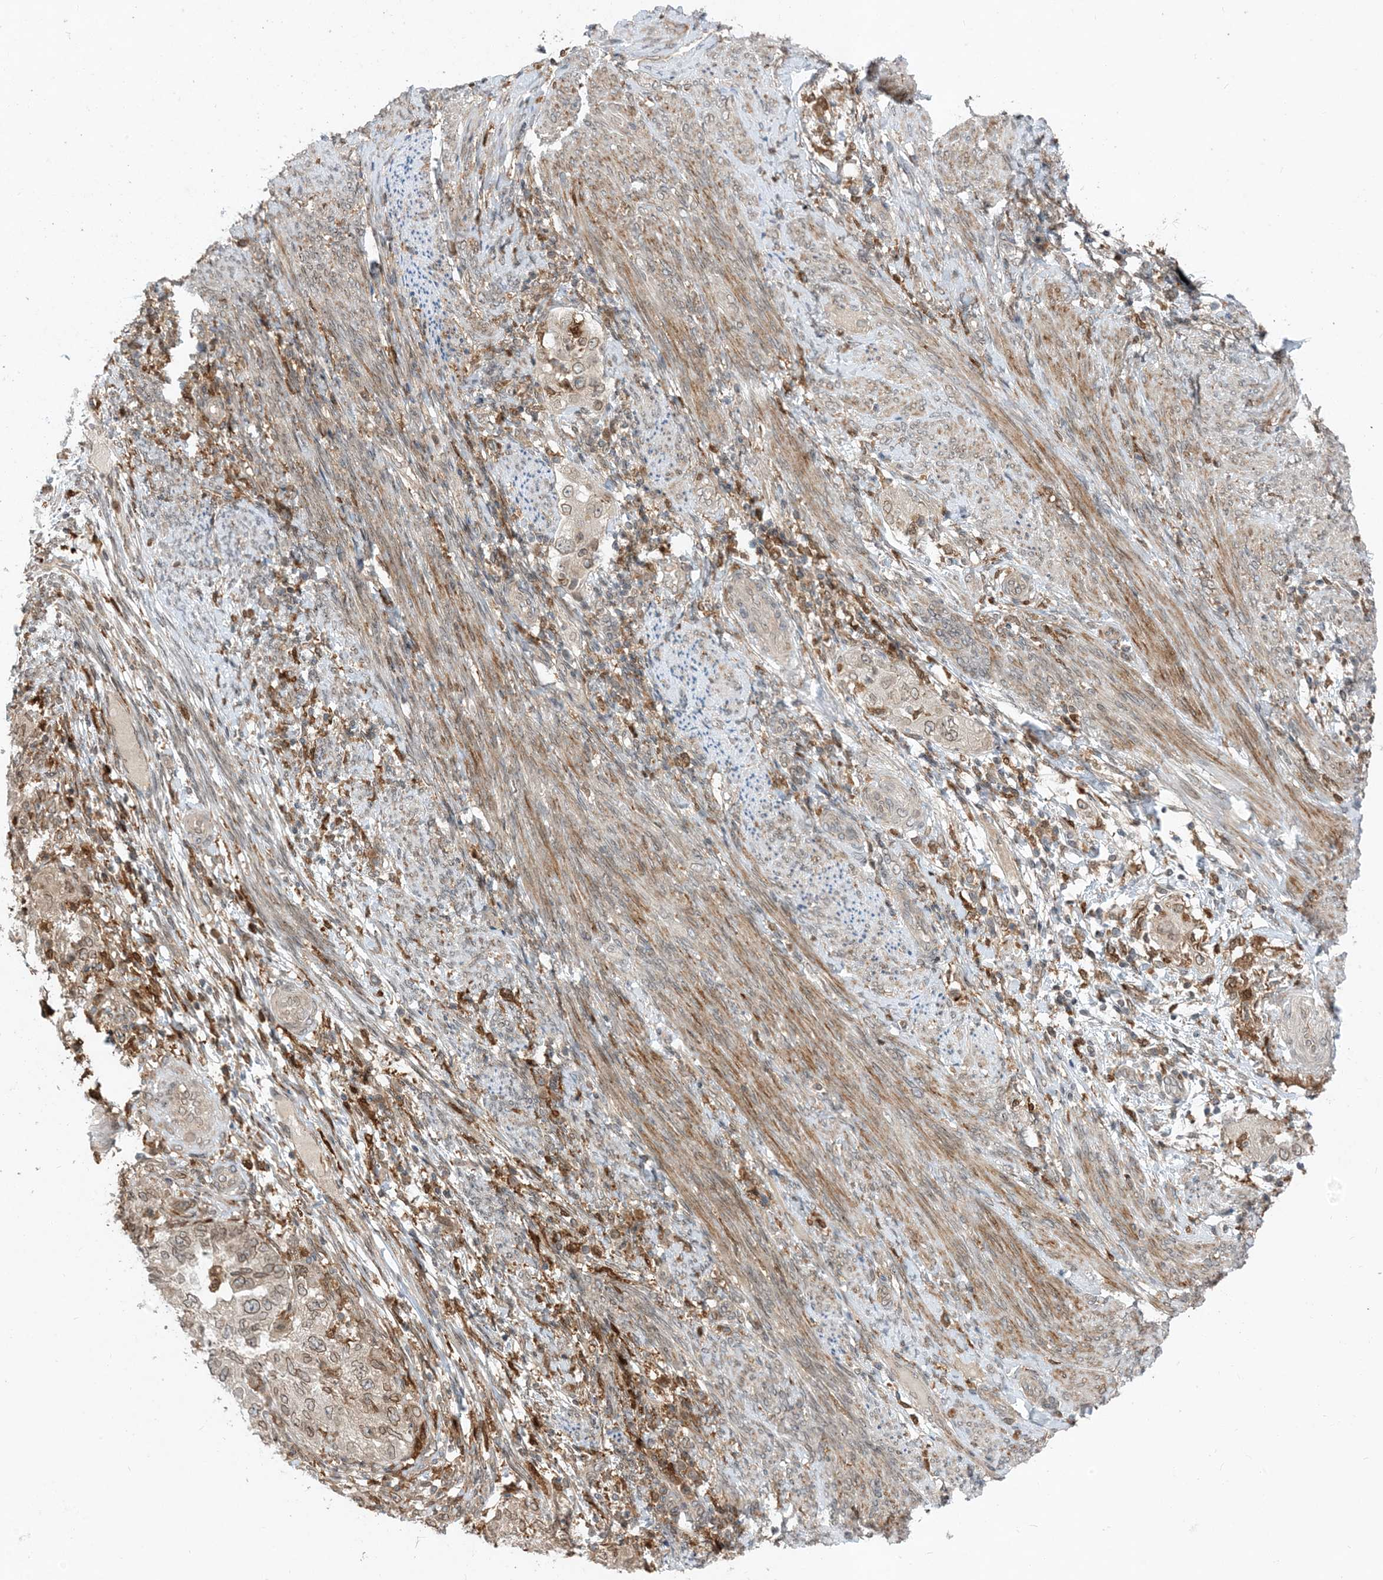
{"staining": {"intensity": "weak", "quantity": "25%-75%", "location": "cytoplasmic/membranous,nuclear"}, "tissue": "endometrial cancer", "cell_type": "Tumor cells", "image_type": "cancer", "snomed": [{"axis": "morphology", "description": "Adenocarcinoma, NOS"}, {"axis": "topography", "description": "Endometrium"}], "caption": "An immunohistochemistry (IHC) histopathology image of neoplastic tissue is shown. Protein staining in brown shows weak cytoplasmic/membranous and nuclear positivity in endometrial adenocarcinoma within tumor cells.", "gene": "NAGK", "patient": {"sex": "female", "age": 85}}